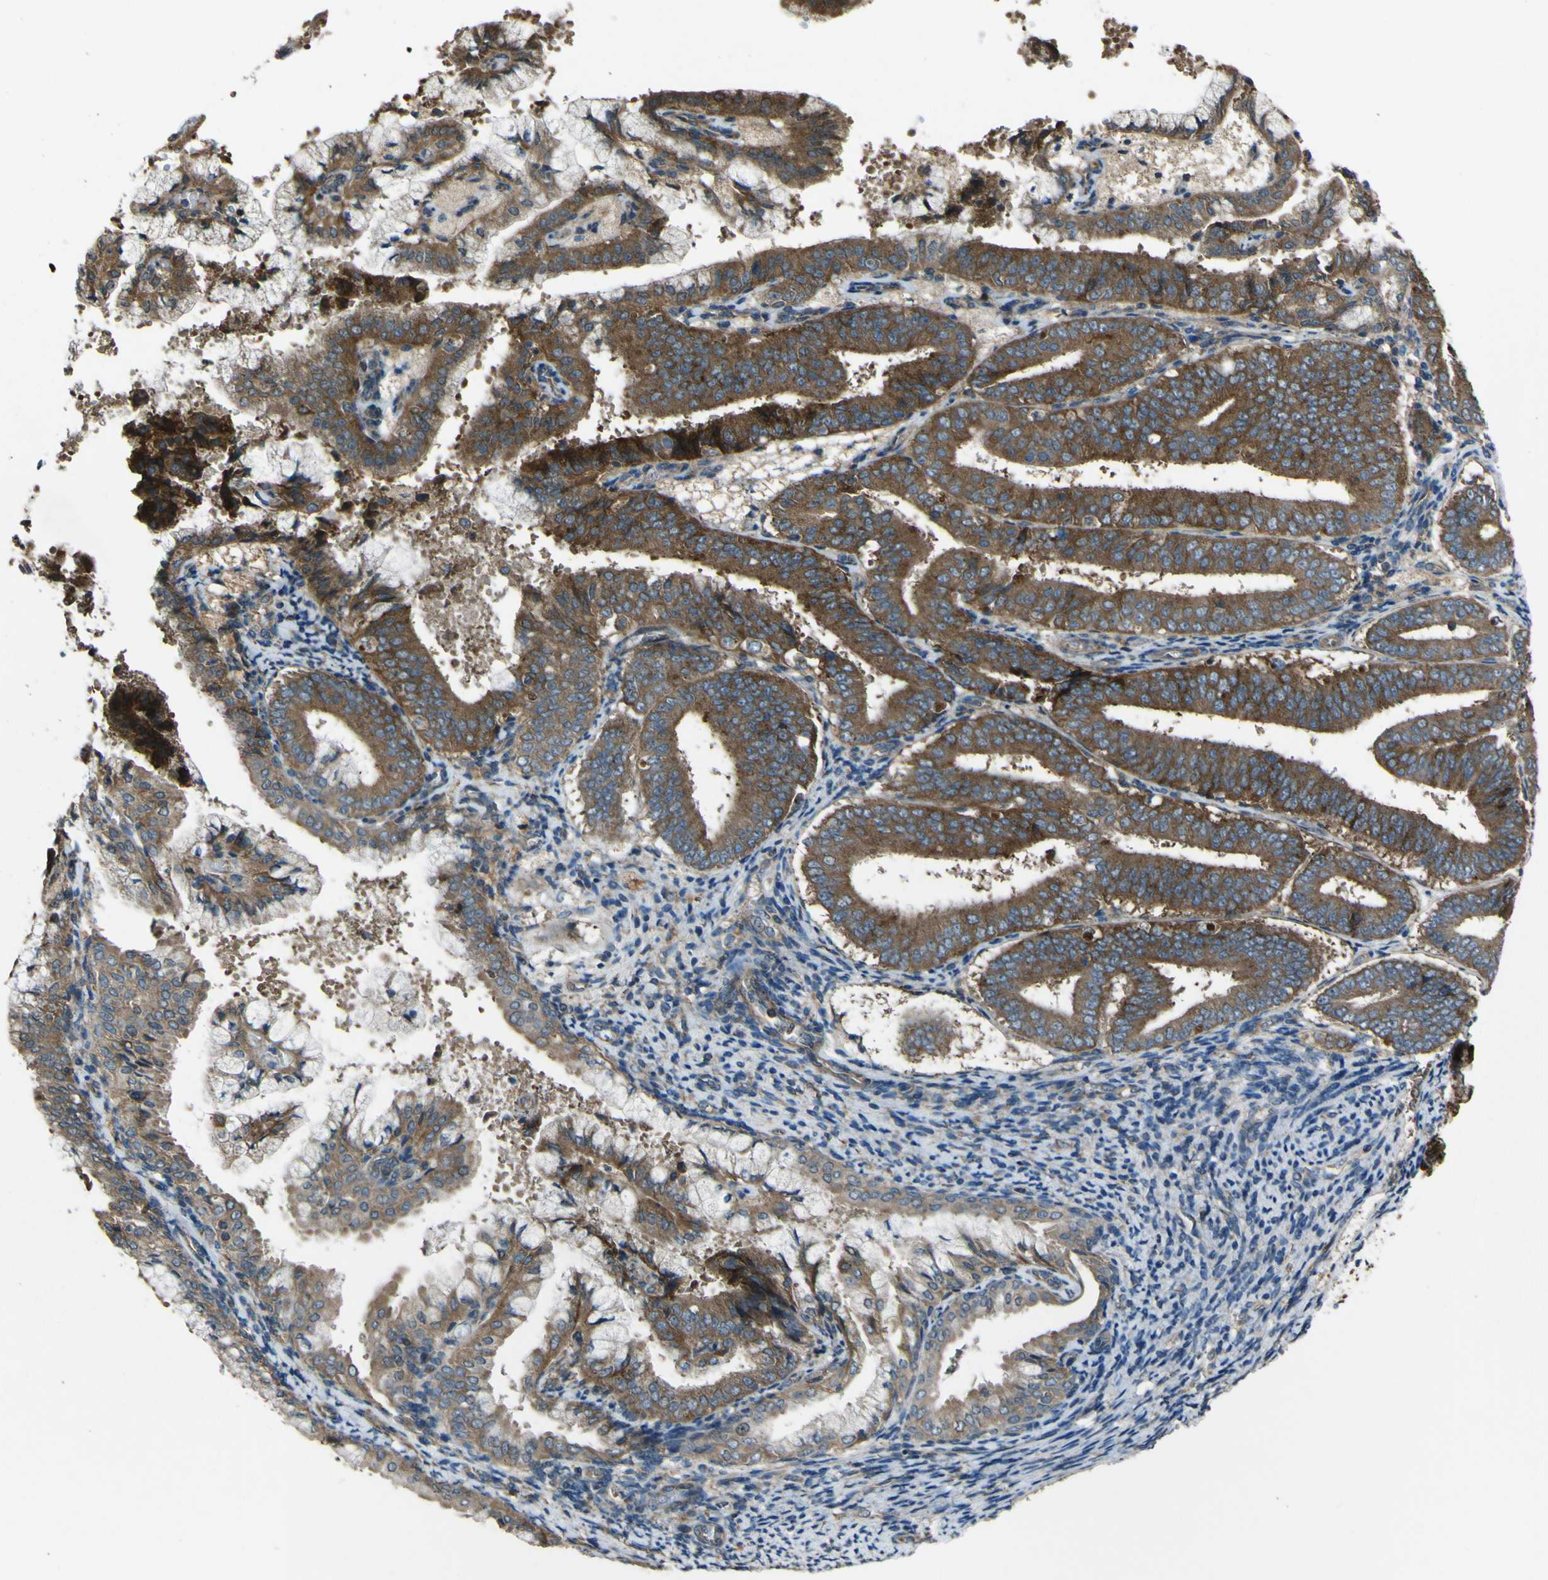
{"staining": {"intensity": "moderate", "quantity": ">75%", "location": "cytoplasmic/membranous"}, "tissue": "endometrial cancer", "cell_type": "Tumor cells", "image_type": "cancer", "snomed": [{"axis": "morphology", "description": "Adenocarcinoma, NOS"}, {"axis": "topography", "description": "Endometrium"}], "caption": "This is an image of IHC staining of endometrial adenocarcinoma, which shows moderate expression in the cytoplasmic/membranous of tumor cells.", "gene": "NAALADL2", "patient": {"sex": "female", "age": 63}}